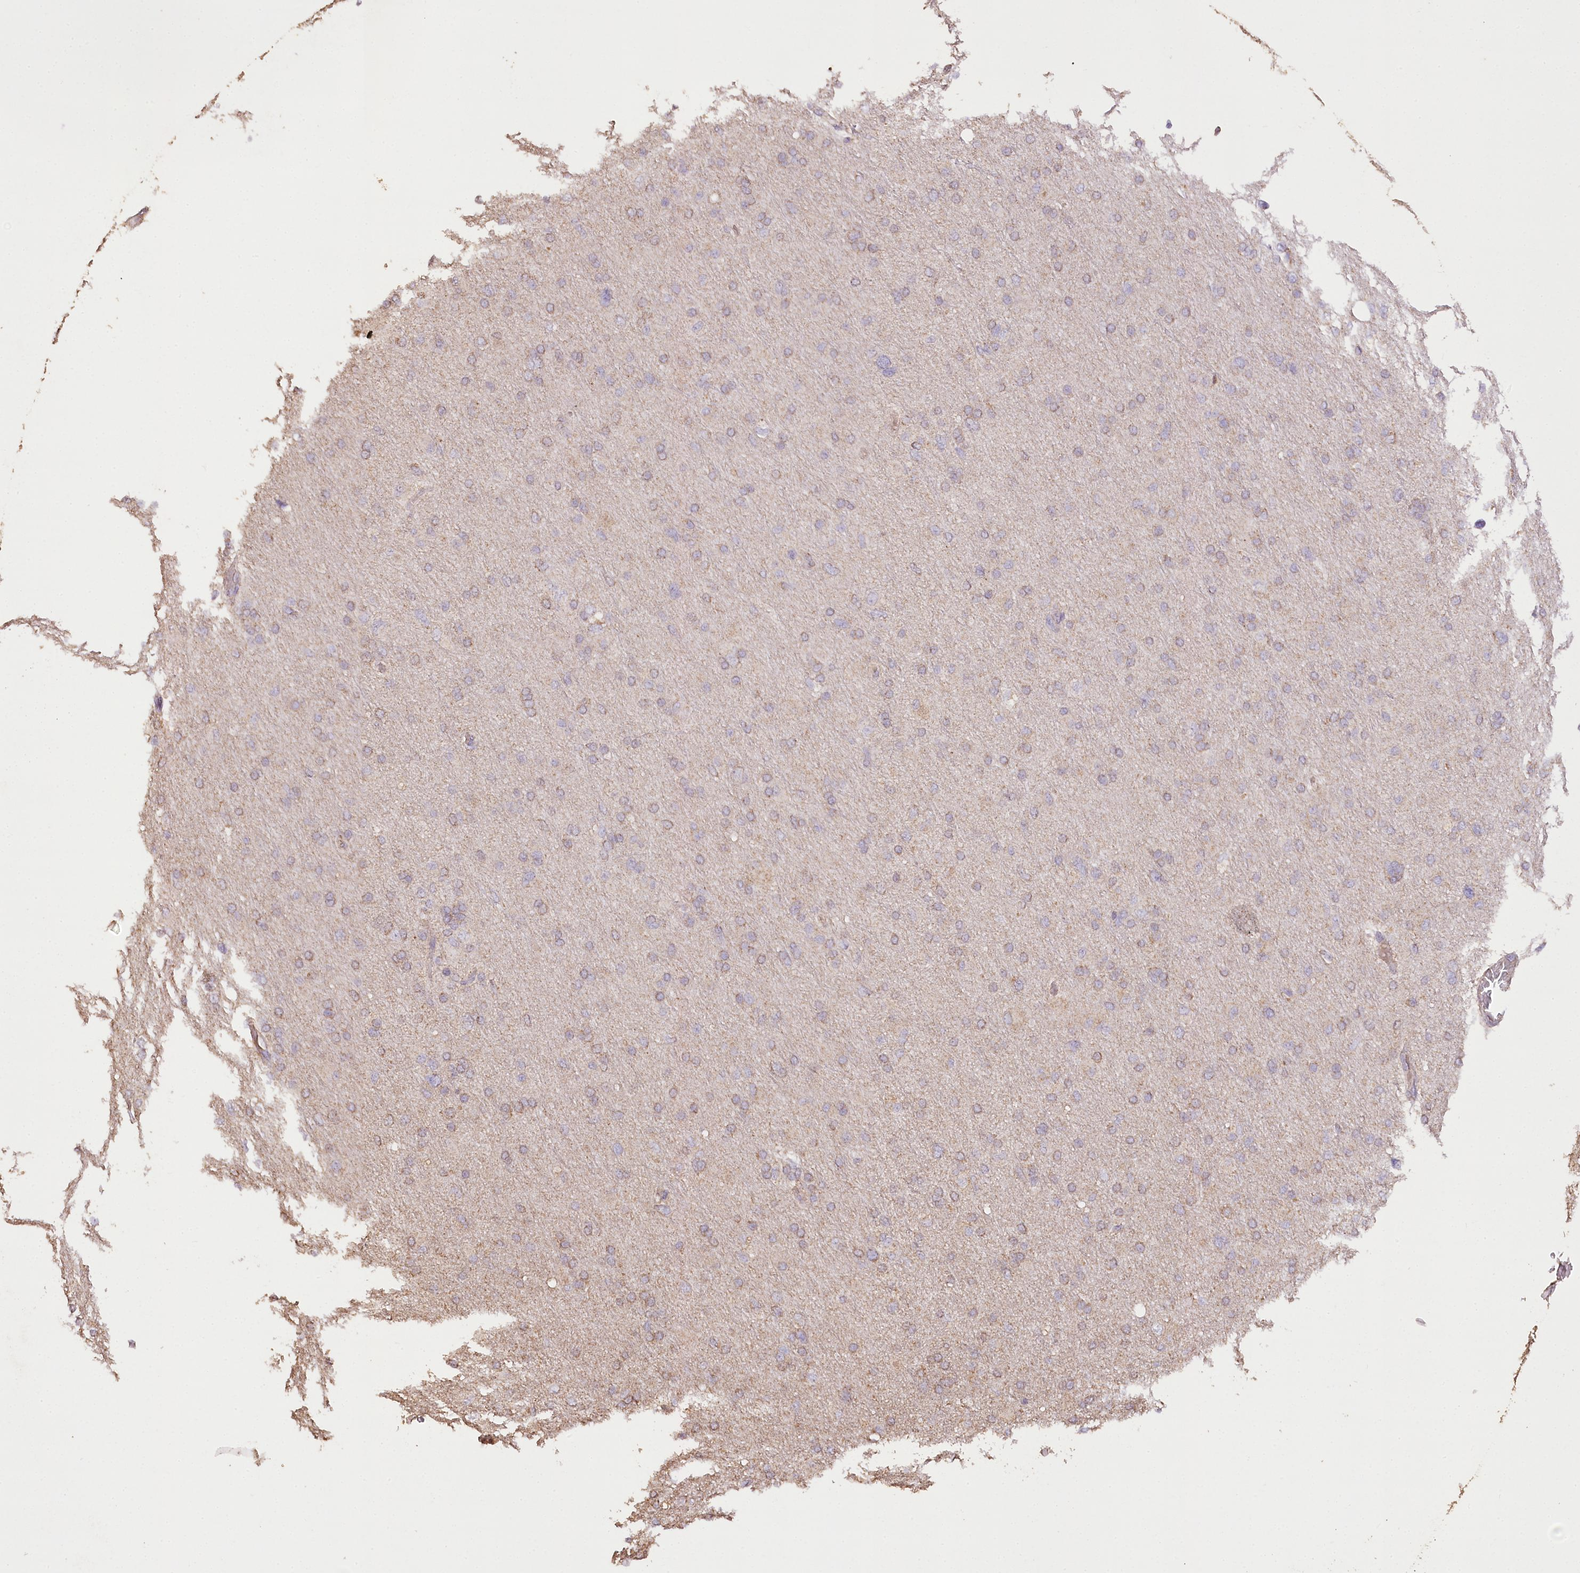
{"staining": {"intensity": "weak", "quantity": "25%-75%", "location": "cytoplasmic/membranous"}, "tissue": "glioma", "cell_type": "Tumor cells", "image_type": "cancer", "snomed": [{"axis": "morphology", "description": "Glioma, malignant, High grade"}, {"axis": "topography", "description": "Cerebral cortex"}], "caption": "Immunohistochemical staining of glioma displays low levels of weak cytoplasmic/membranous staining in approximately 25%-75% of tumor cells.", "gene": "IREB2", "patient": {"sex": "female", "age": 36}}